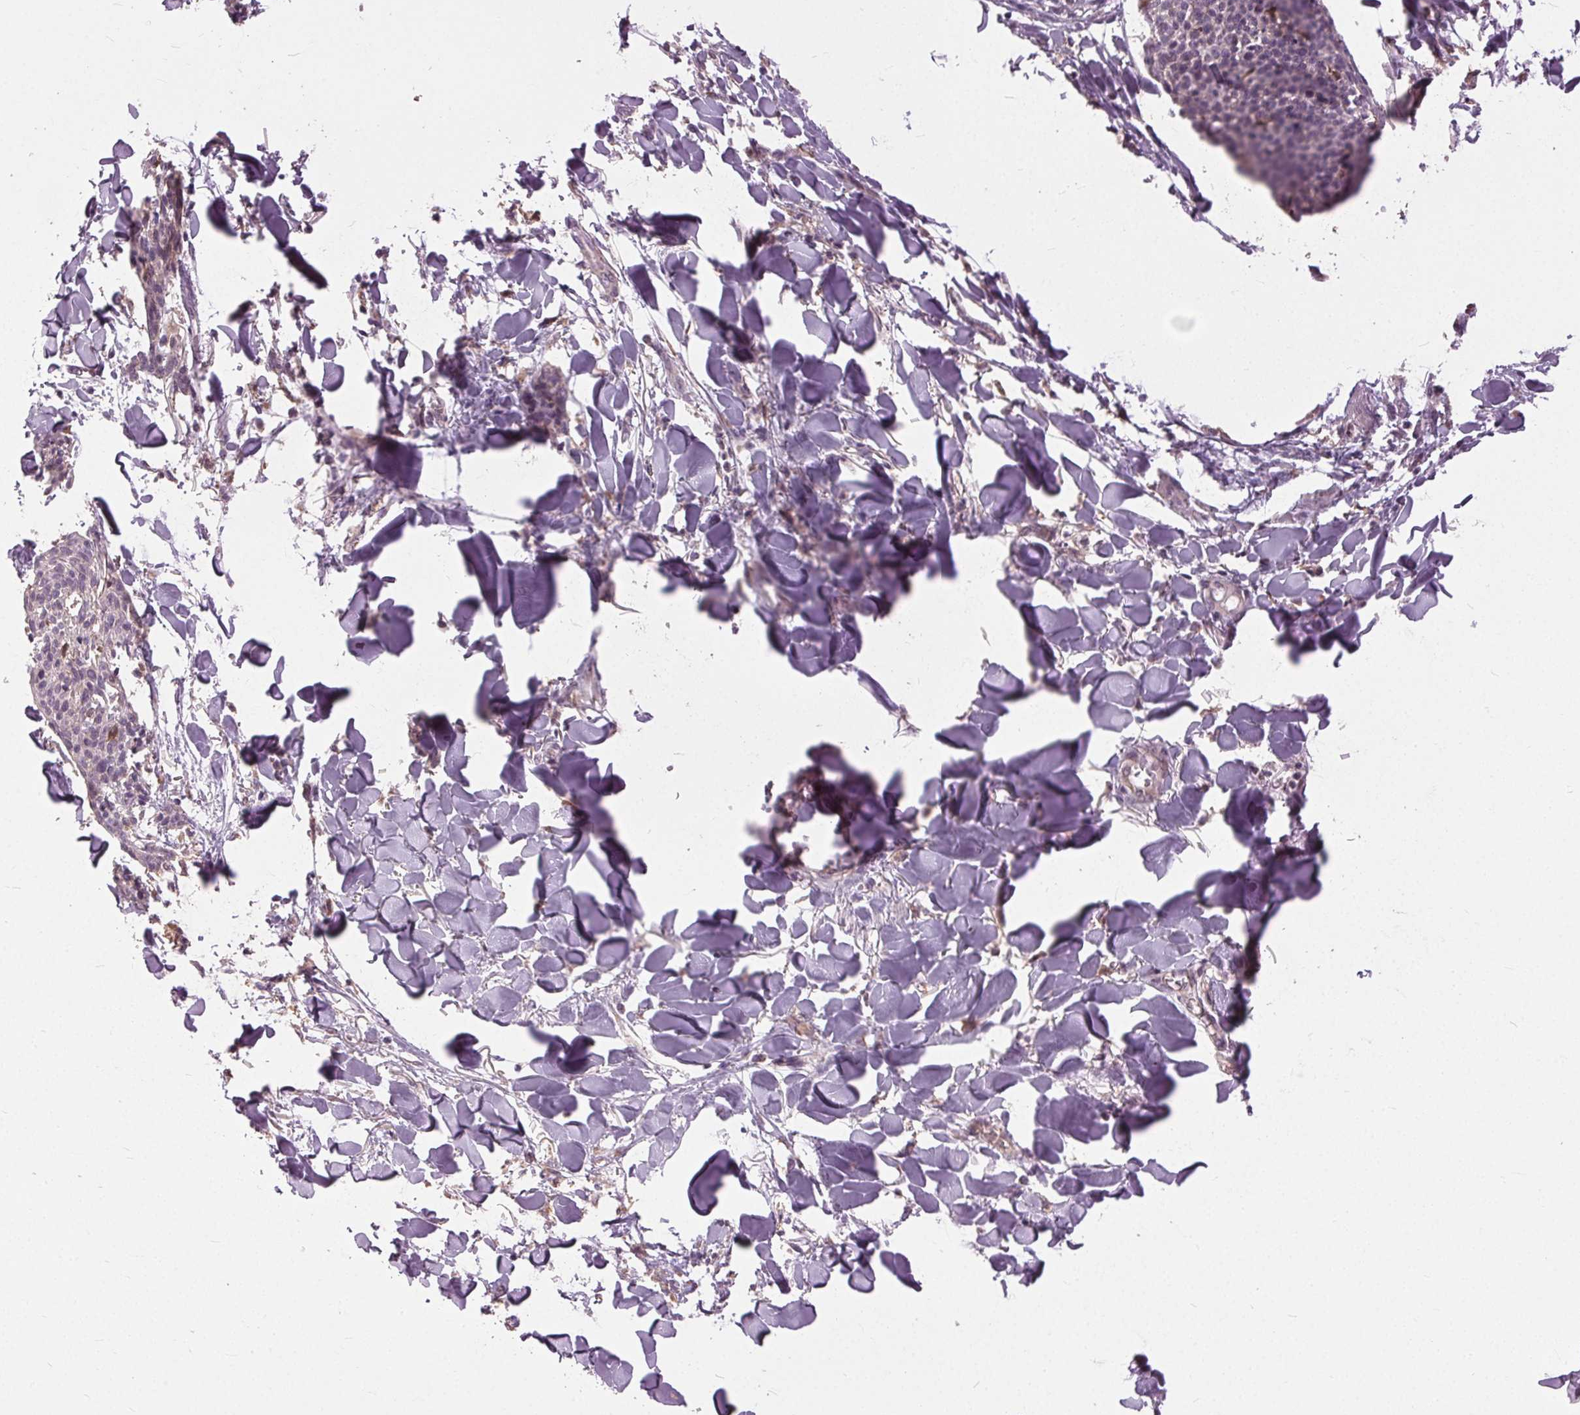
{"staining": {"intensity": "negative", "quantity": "none", "location": "none"}, "tissue": "skin cancer", "cell_type": "Tumor cells", "image_type": "cancer", "snomed": [{"axis": "morphology", "description": "Squamous cell carcinoma, NOS"}, {"axis": "topography", "description": "Skin"}, {"axis": "topography", "description": "Vulva"}], "caption": "Immunohistochemistry of human squamous cell carcinoma (skin) displays no positivity in tumor cells.", "gene": "BSDC1", "patient": {"sex": "female", "age": 75}}